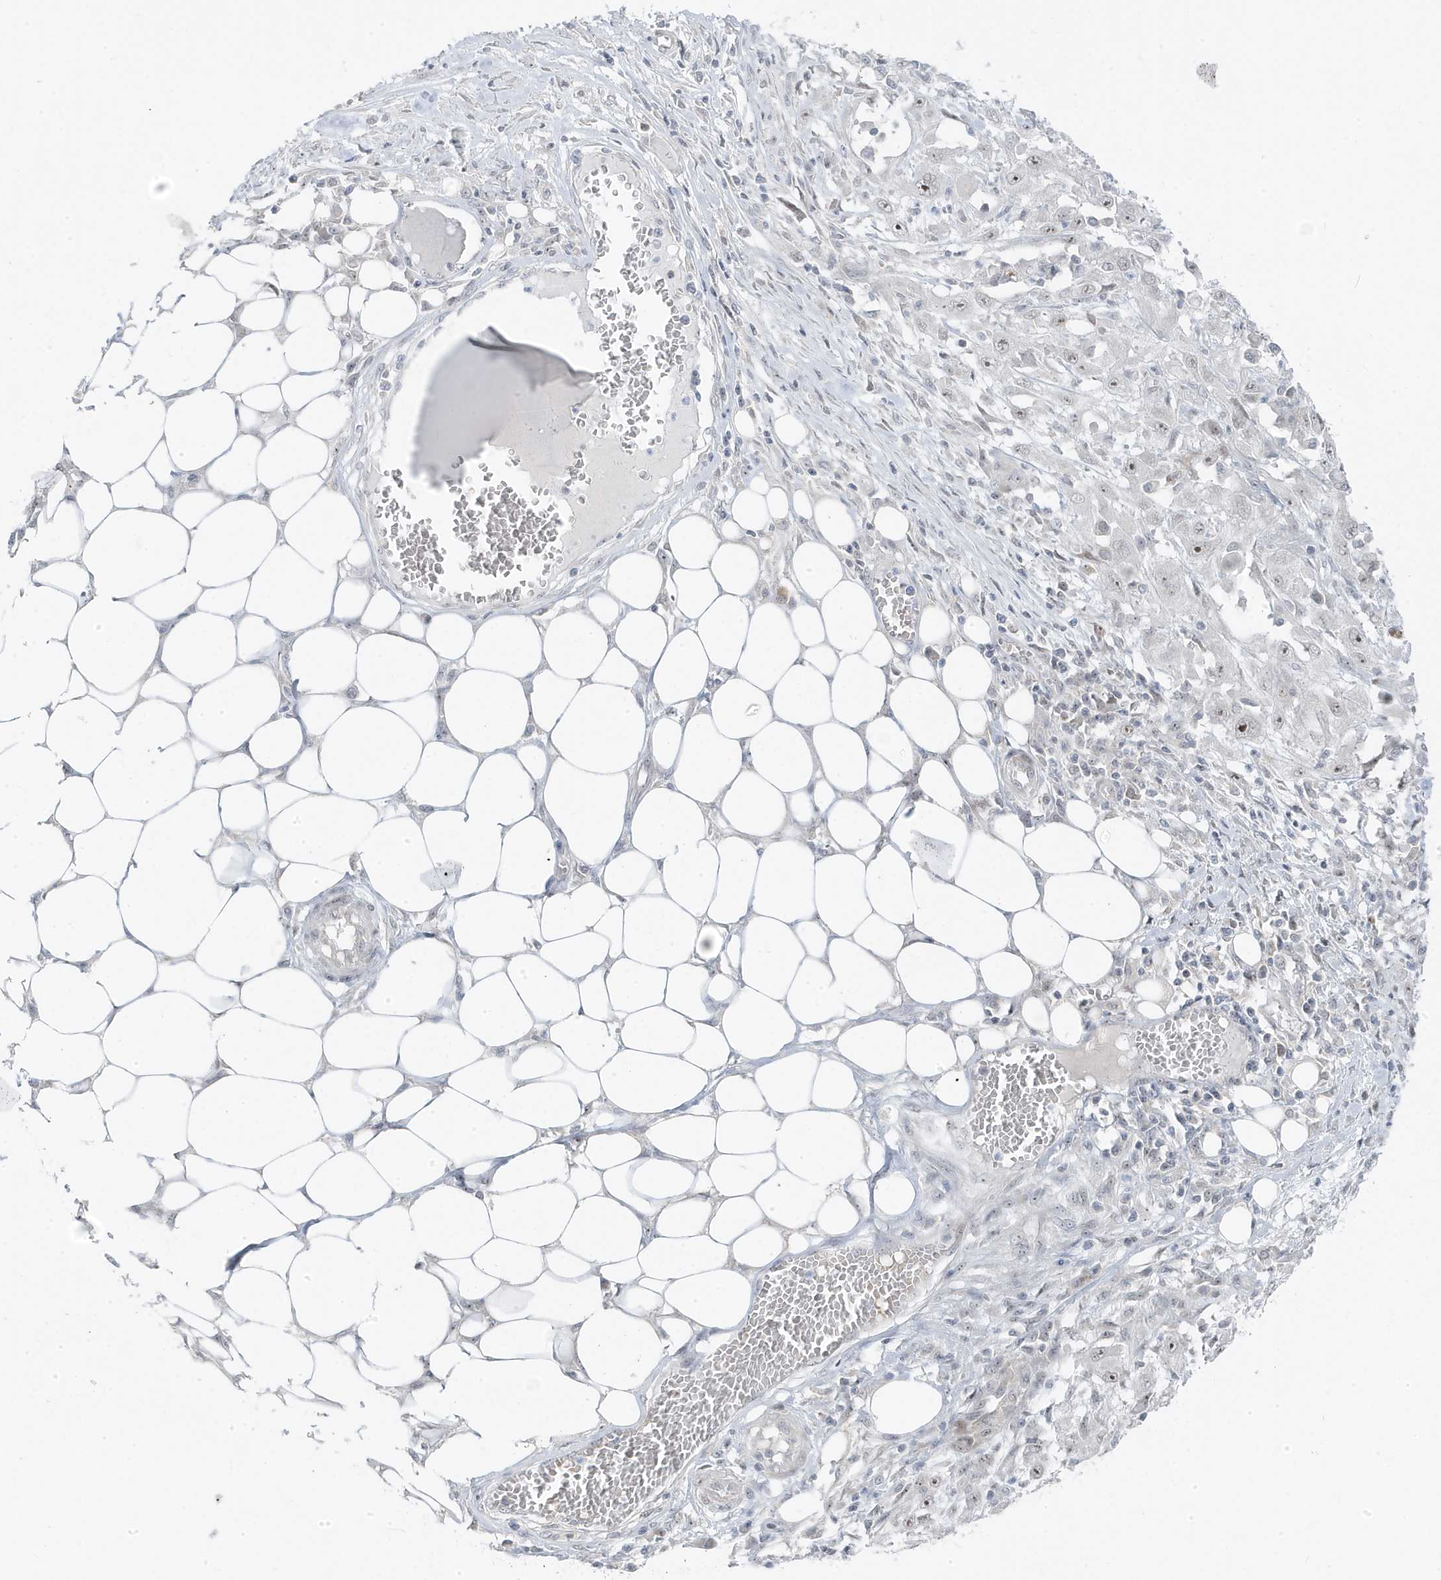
{"staining": {"intensity": "negative", "quantity": "none", "location": "none"}, "tissue": "skin cancer", "cell_type": "Tumor cells", "image_type": "cancer", "snomed": [{"axis": "morphology", "description": "Squamous cell carcinoma, NOS"}, {"axis": "morphology", "description": "Squamous cell carcinoma, metastatic, NOS"}, {"axis": "topography", "description": "Skin"}, {"axis": "topography", "description": "Lymph node"}], "caption": "Tumor cells show no significant expression in skin cancer (metastatic squamous cell carcinoma). The staining was performed using DAB (3,3'-diaminobenzidine) to visualize the protein expression in brown, while the nuclei were stained in blue with hematoxylin (Magnification: 20x).", "gene": "TSEN15", "patient": {"sex": "male", "age": 75}}